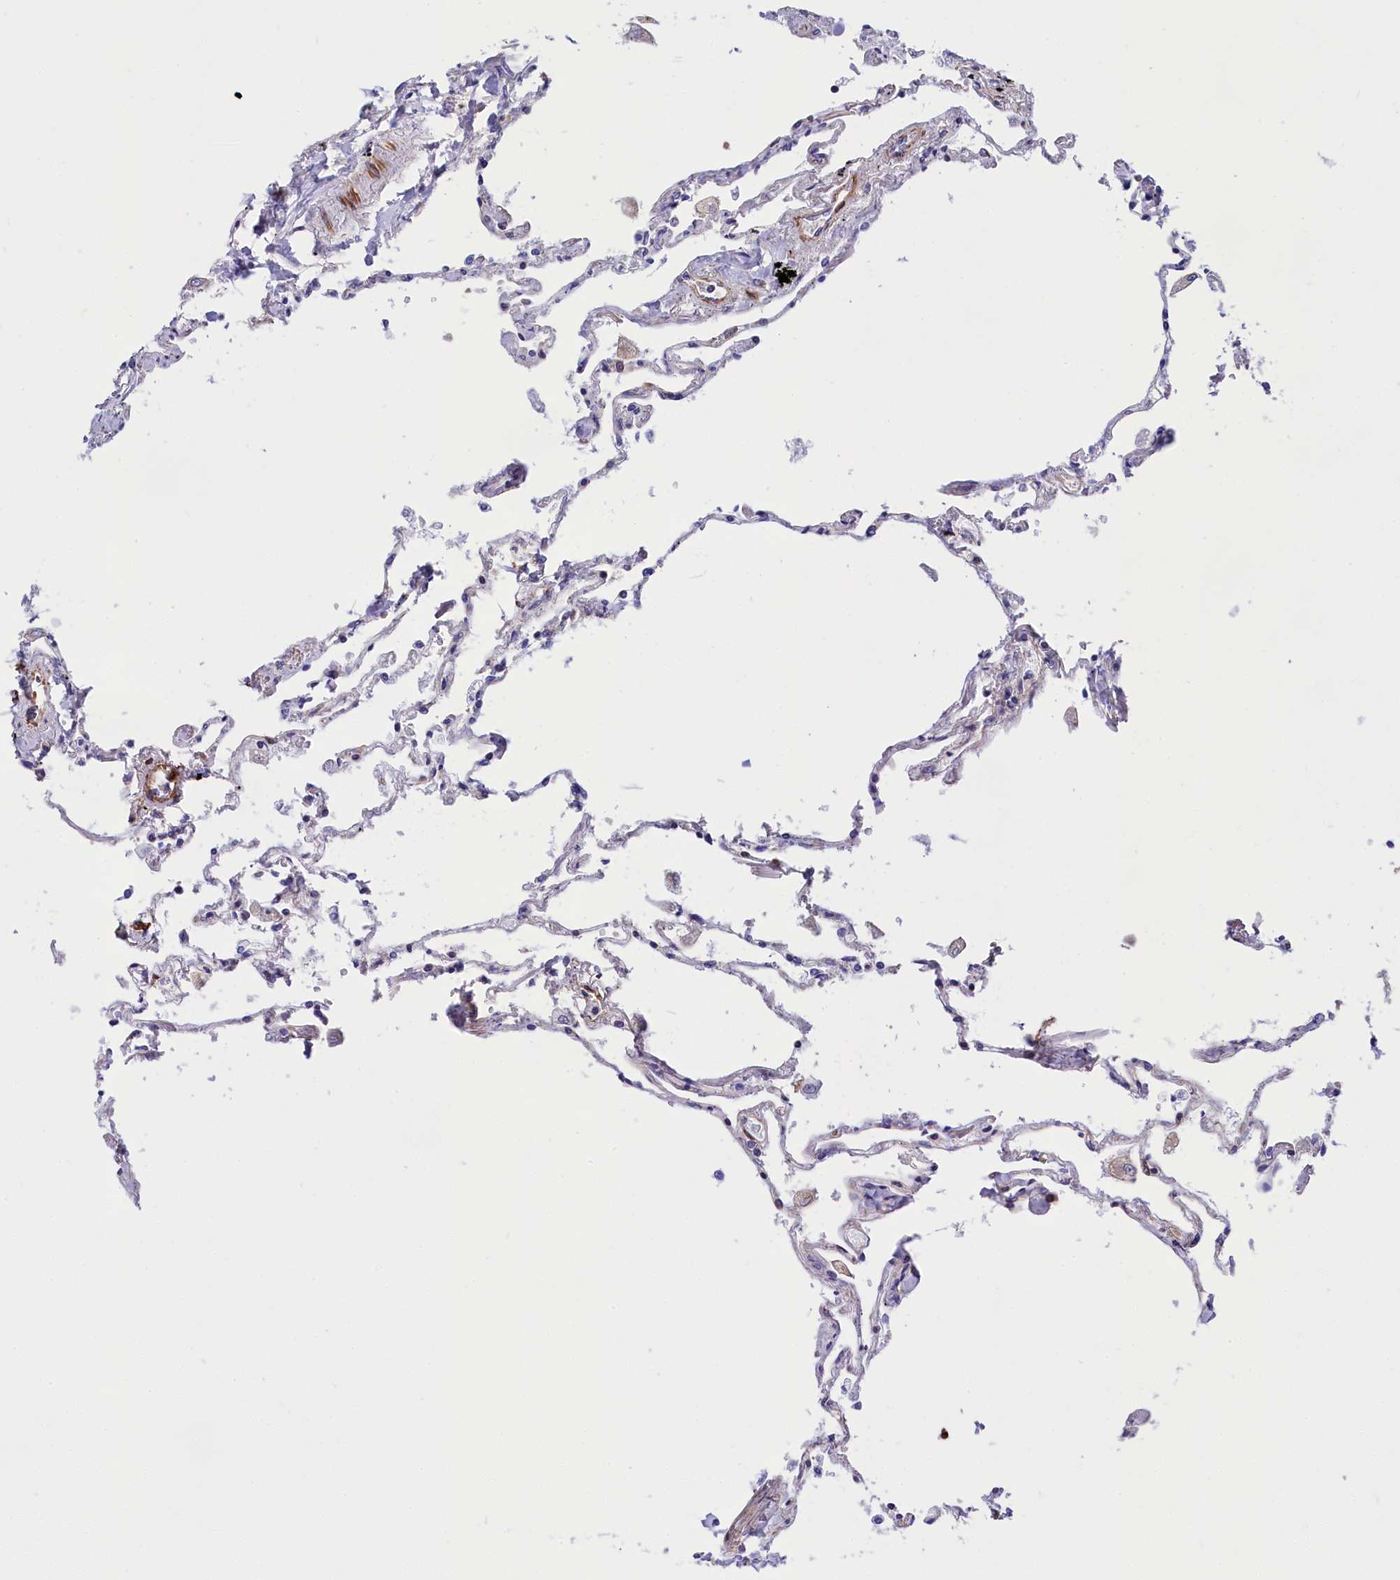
{"staining": {"intensity": "moderate", "quantity": "25%-75%", "location": "cytoplasmic/membranous"}, "tissue": "lung", "cell_type": "Alveolar cells", "image_type": "normal", "snomed": [{"axis": "morphology", "description": "Normal tissue, NOS"}, {"axis": "topography", "description": "Lung"}], "caption": "Lung stained for a protein (brown) exhibits moderate cytoplasmic/membranous positive staining in about 25%-75% of alveolar cells.", "gene": "GYS1", "patient": {"sex": "female", "age": 67}}